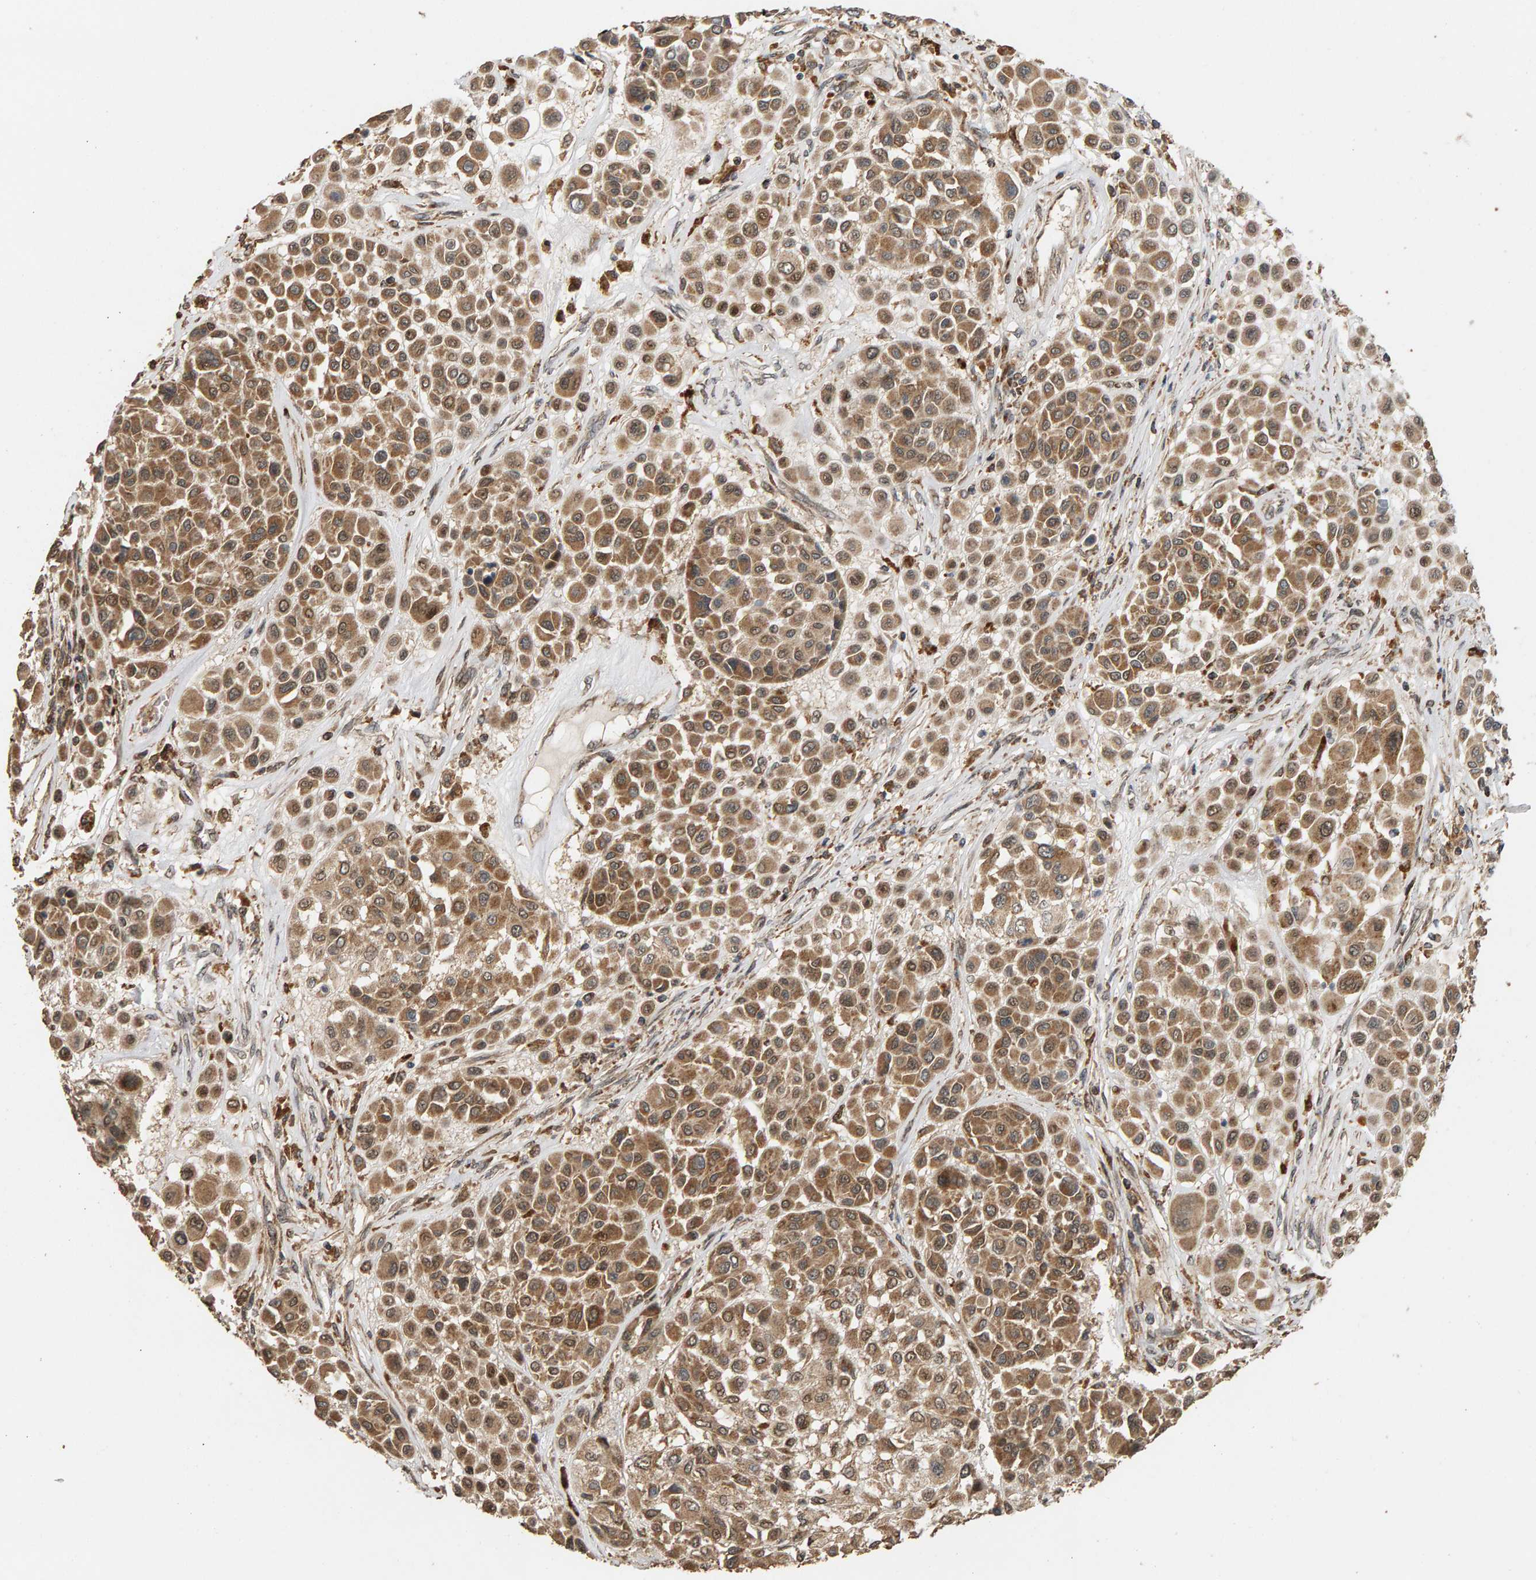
{"staining": {"intensity": "moderate", "quantity": ">75%", "location": "cytoplasmic/membranous,nuclear"}, "tissue": "melanoma", "cell_type": "Tumor cells", "image_type": "cancer", "snomed": [{"axis": "morphology", "description": "Malignant melanoma, Metastatic site"}, {"axis": "topography", "description": "Soft tissue"}], "caption": "Immunohistochemistry micrograph of neoplastic tissue: human malignant melanoma (metastatic site) stained using immunohistochemistry (IHC) reveals medium levels of moderate protein expression localized specifically in the cytoplasmic/membranous and nuclear of tumor cells, appearing as a cytoplasmic/membranous and nuclear brown color.", "gene": "GSTK1", "patient": {"sex": "male", "age": 41}}